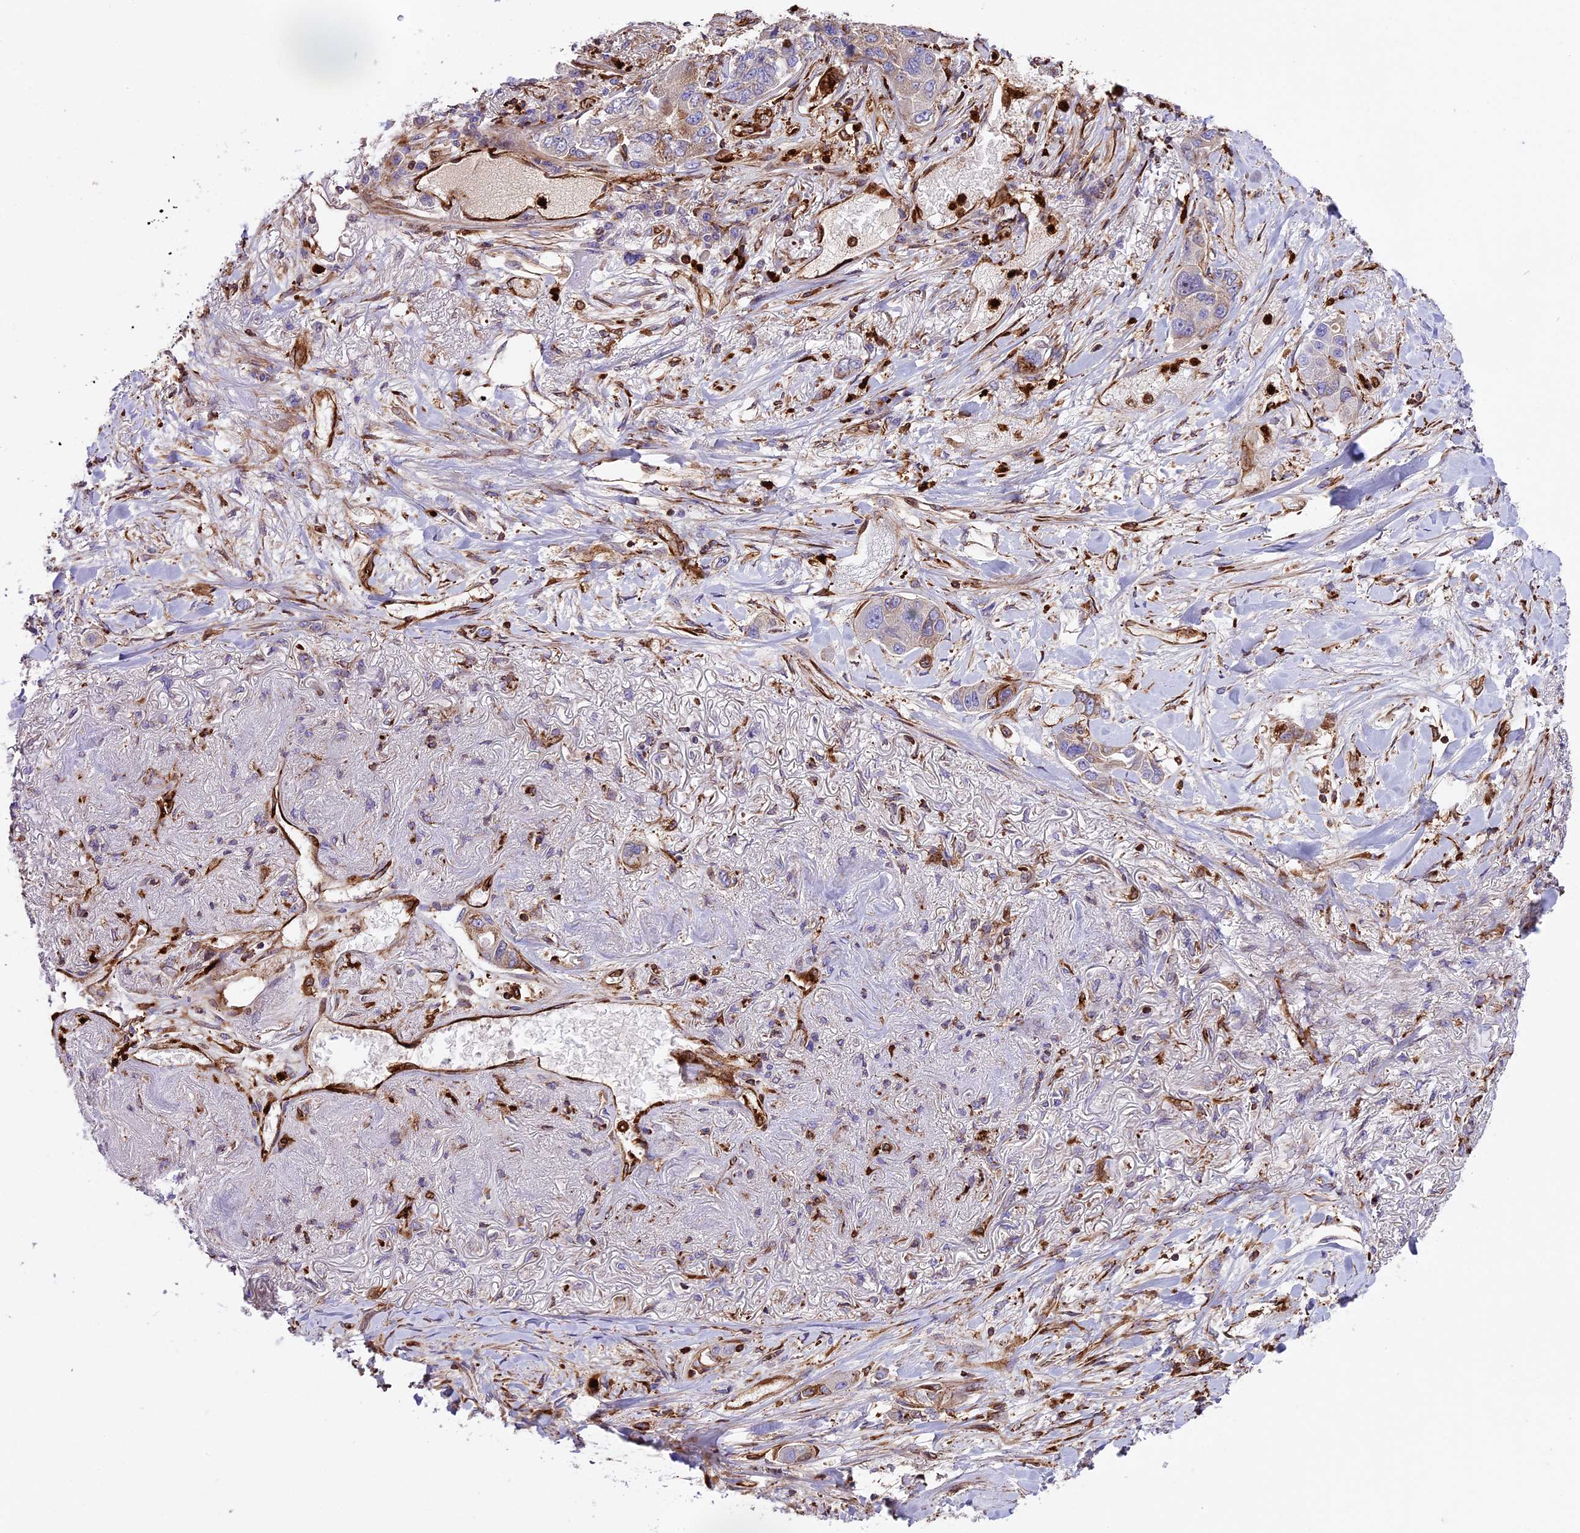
{"staining": {"intensity": "weak", "quantity": "<25%", "location": "cytoplasmic/membranous"}, "tissue": "lung cancer", "cell_type": "Tumor cells", "image_type": "cancer", "snomed": [{"axis": "morphology", "description": "Adenocarcinoma, NOS"}, {"axis": "topography", "description": "Lung"}], "caption": "Immunohistochemical staining of human lung cancer (adenocarcinoma) displays no significant staining in tumor cells.", "gene": "CD99L2", "patient": {"sex": "male", "age": 49}}